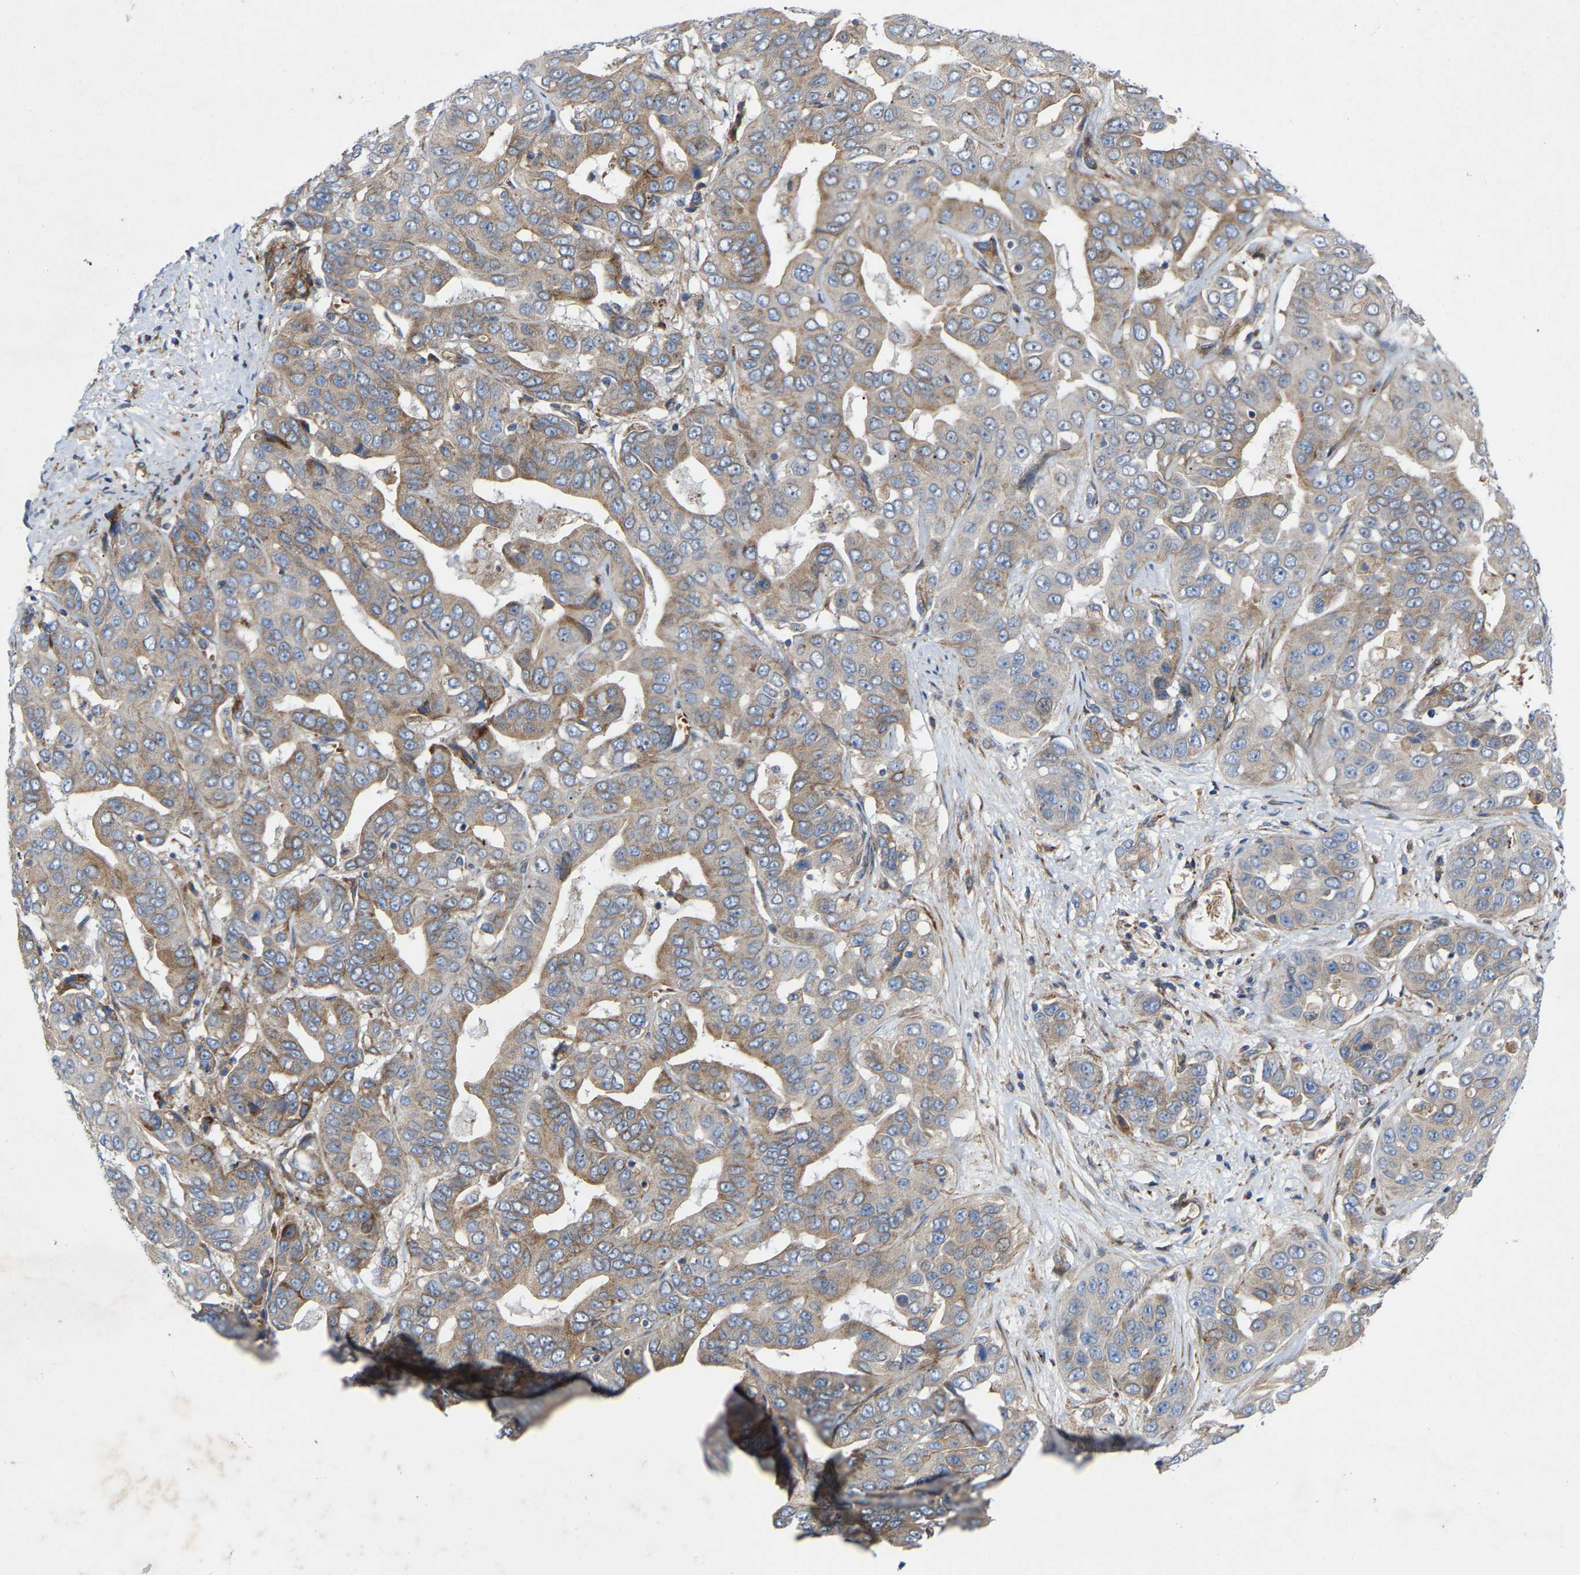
{"staining": {"intensity": "moderate", "quantity": "25%-75%", "location": "cytoplasmic/membranous"}, "tissue": "liver cancer", "cell_type": "Tumor cells", "image_type": "cancer", "snomed": [{"axis": "morphology", "description": "Cholangiocarcinoma"}, {"axis": "topography", "description": "Liver"}], "caption": "High-power microscopy captured an IHC image of liver cancer, revealing moderate cytoplasmic/membranous staining in about 25%-75% of tumor cells.", "gene": "TOR1B", "patient": {"sex": "female", "age": 52}}